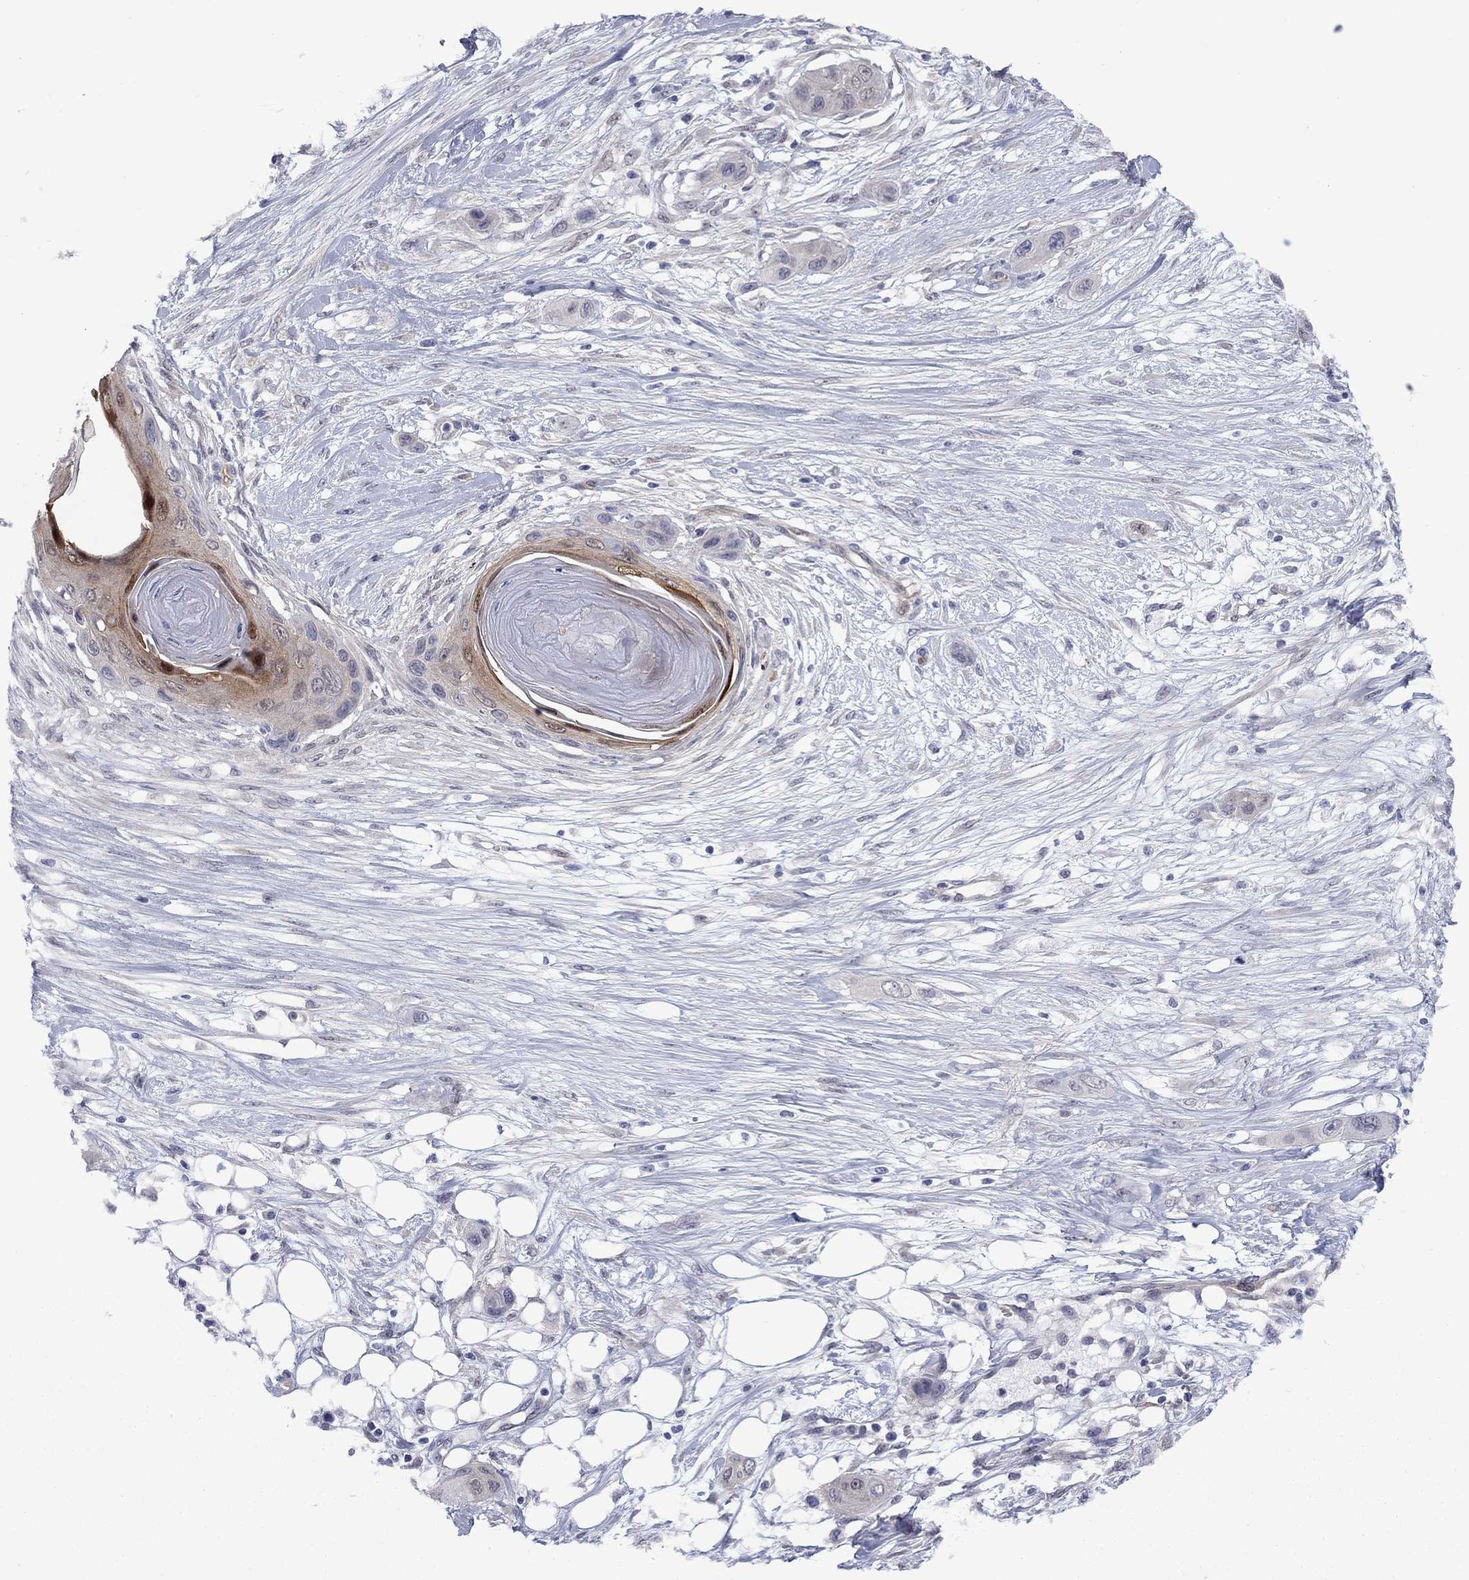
{"staining": {"intensity": "negative", "quantity": "none", "location": "none"}, "tissue": "skin cancer", "cell_type": "Tumor cells", "image_type": "cancer", "snomed": [{"axis": "morphology", "description": "Squamous cell carcinoma, NOS"}, {"axis": "topography", "description": "Skin"}], "caption": "IHC histopathology image of skin cancer (squamous cell carcinoma) stained for a protein (brown), which demonstrates no expression in tumor cells.", "gene": "CTNNBIP1", "patient": {"sex": "male", "age": 79}}